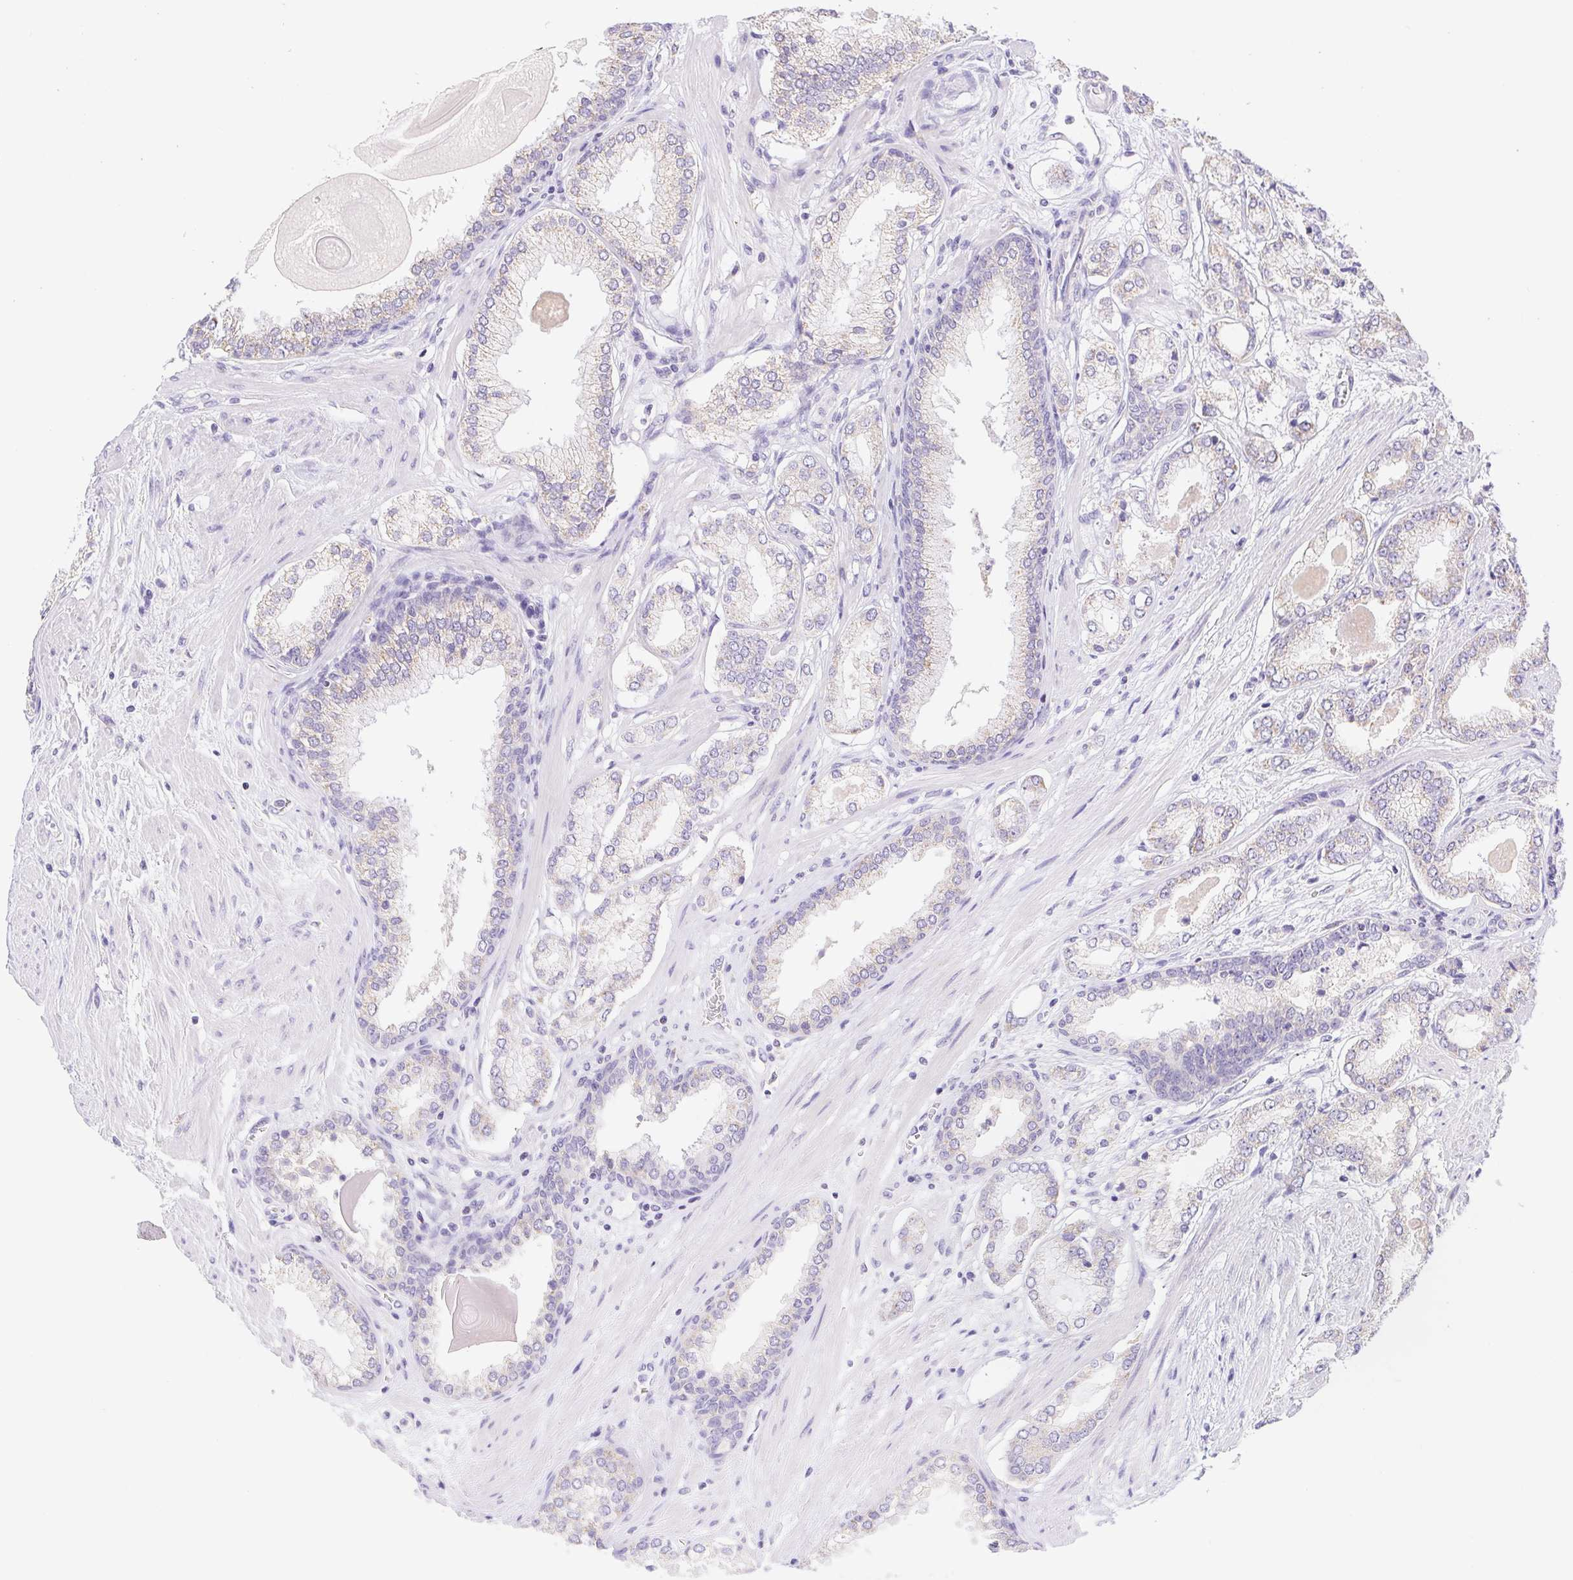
{"staining": {"intensity": "weak", "quantity": "25%-75%", "location": "cytoplasmic/membranous"}, "tissue": "prostate cancer", "cell_type": "Tumor cells", "image_type": "cancer", "snomed": [{"axis": "morphology", "description": "Adenocarcinoma, Low grade"}, {"axis": "topography", "description": "Prostate"}], "caption": "Adenocarcinoma (low-grade) (prostate) was stained to show a protein in brown. There is low levels of weak cytoplasmic/membranous positivity in approximately 25%-75% of tumor cells.", "gene": "FKBP6", "patient": {"sex": "male", "age": 64}}